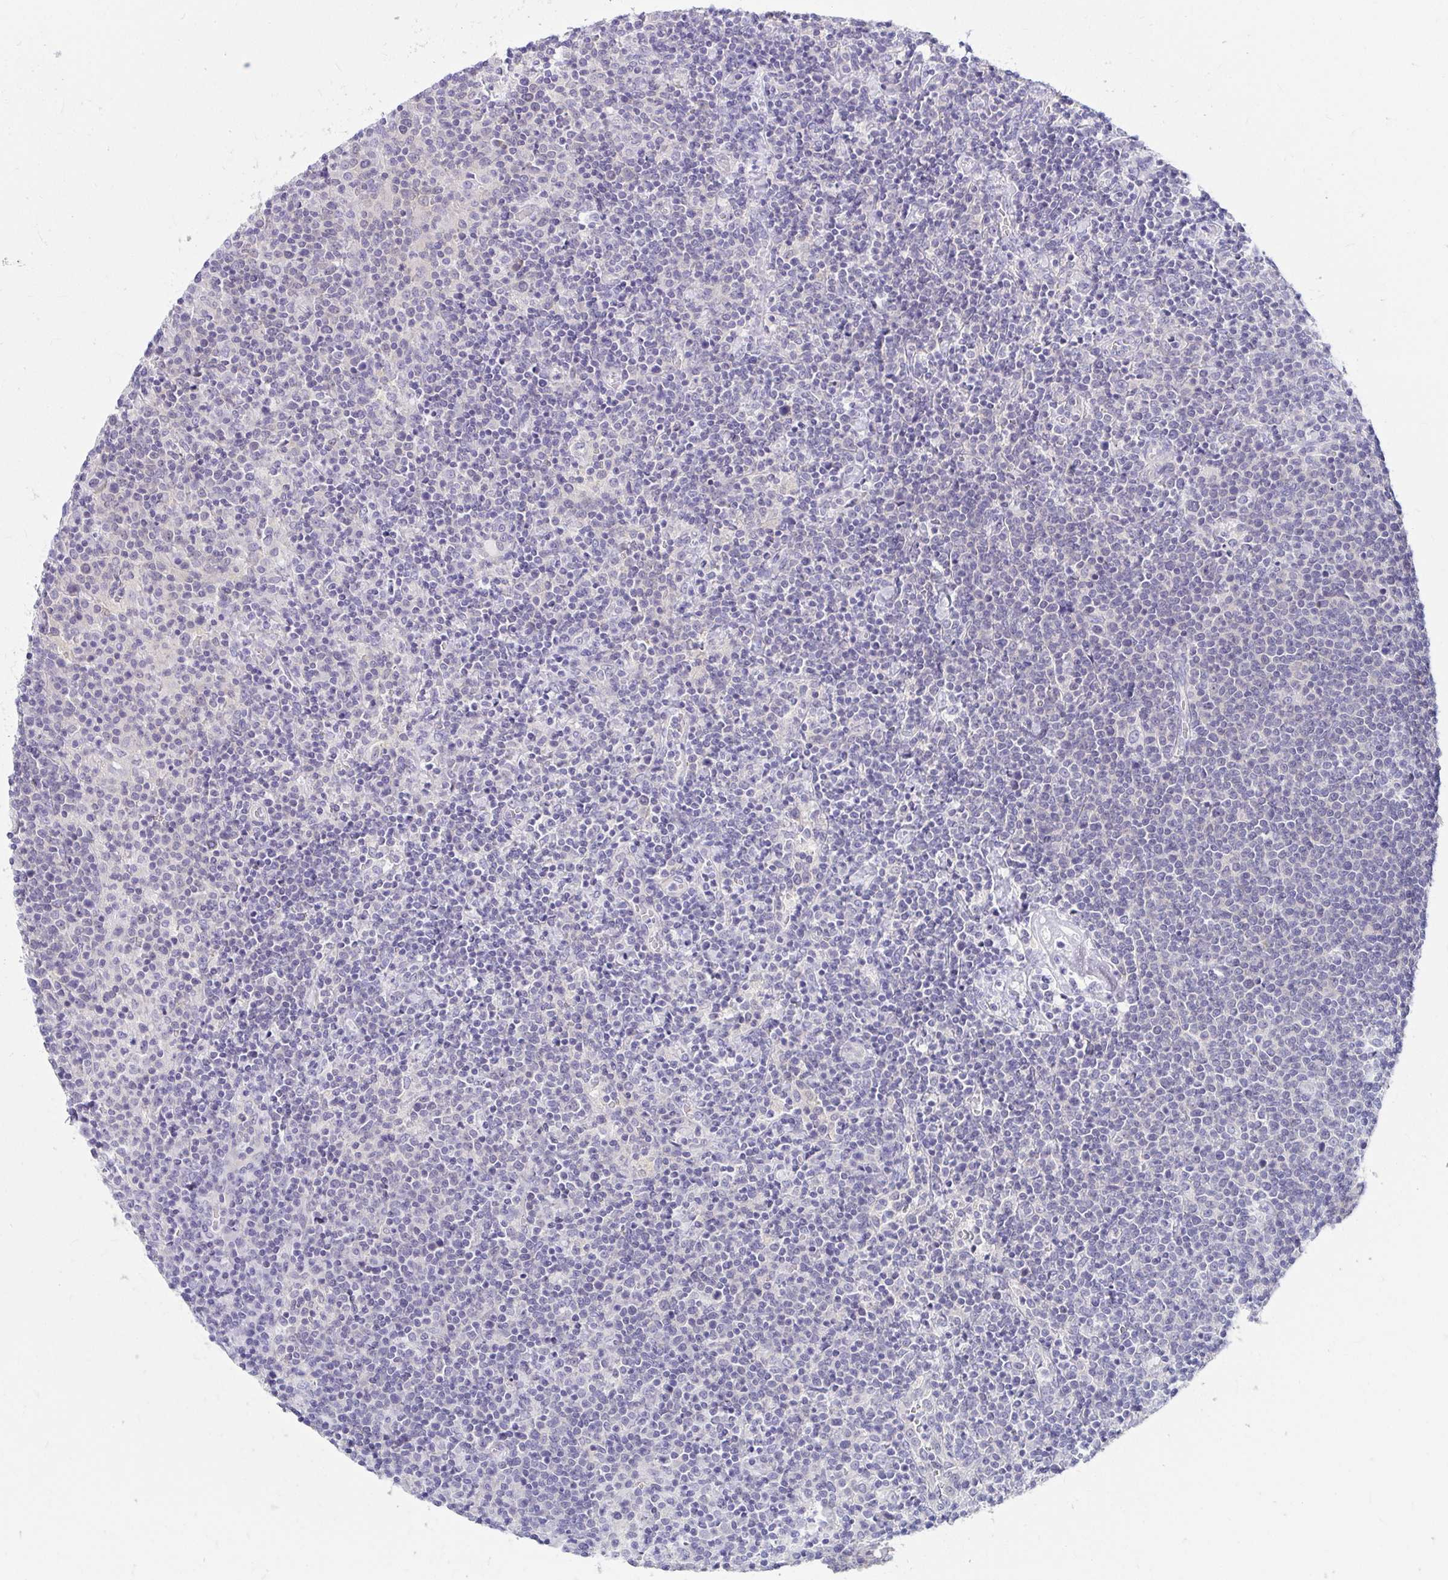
{"staining": {"intensity": "negative", "quantity": "none", "location": "none"}, "tissue": "lymphoma", "cell_type": "Tumor cells", "image_type": "cancer", "snomed": [{"axis": "morphology", "description": "Malignant lymphoma, non-Hodgkin's type, High grade"}, {"axis": "topography", "description": "Lymph node"}], "caption": "Immunohistochemistry (IHC) micrograph of neoplastic tissue: human malignant lymphoma, non-Hodgkin's type (high-grade) stained with DAB (3,3'-diaminobenzidine) demonstrates no significant protein staining in tumor cells.", "gene": "C19orf81", "patient": {"sex": "male", "age": 61}}